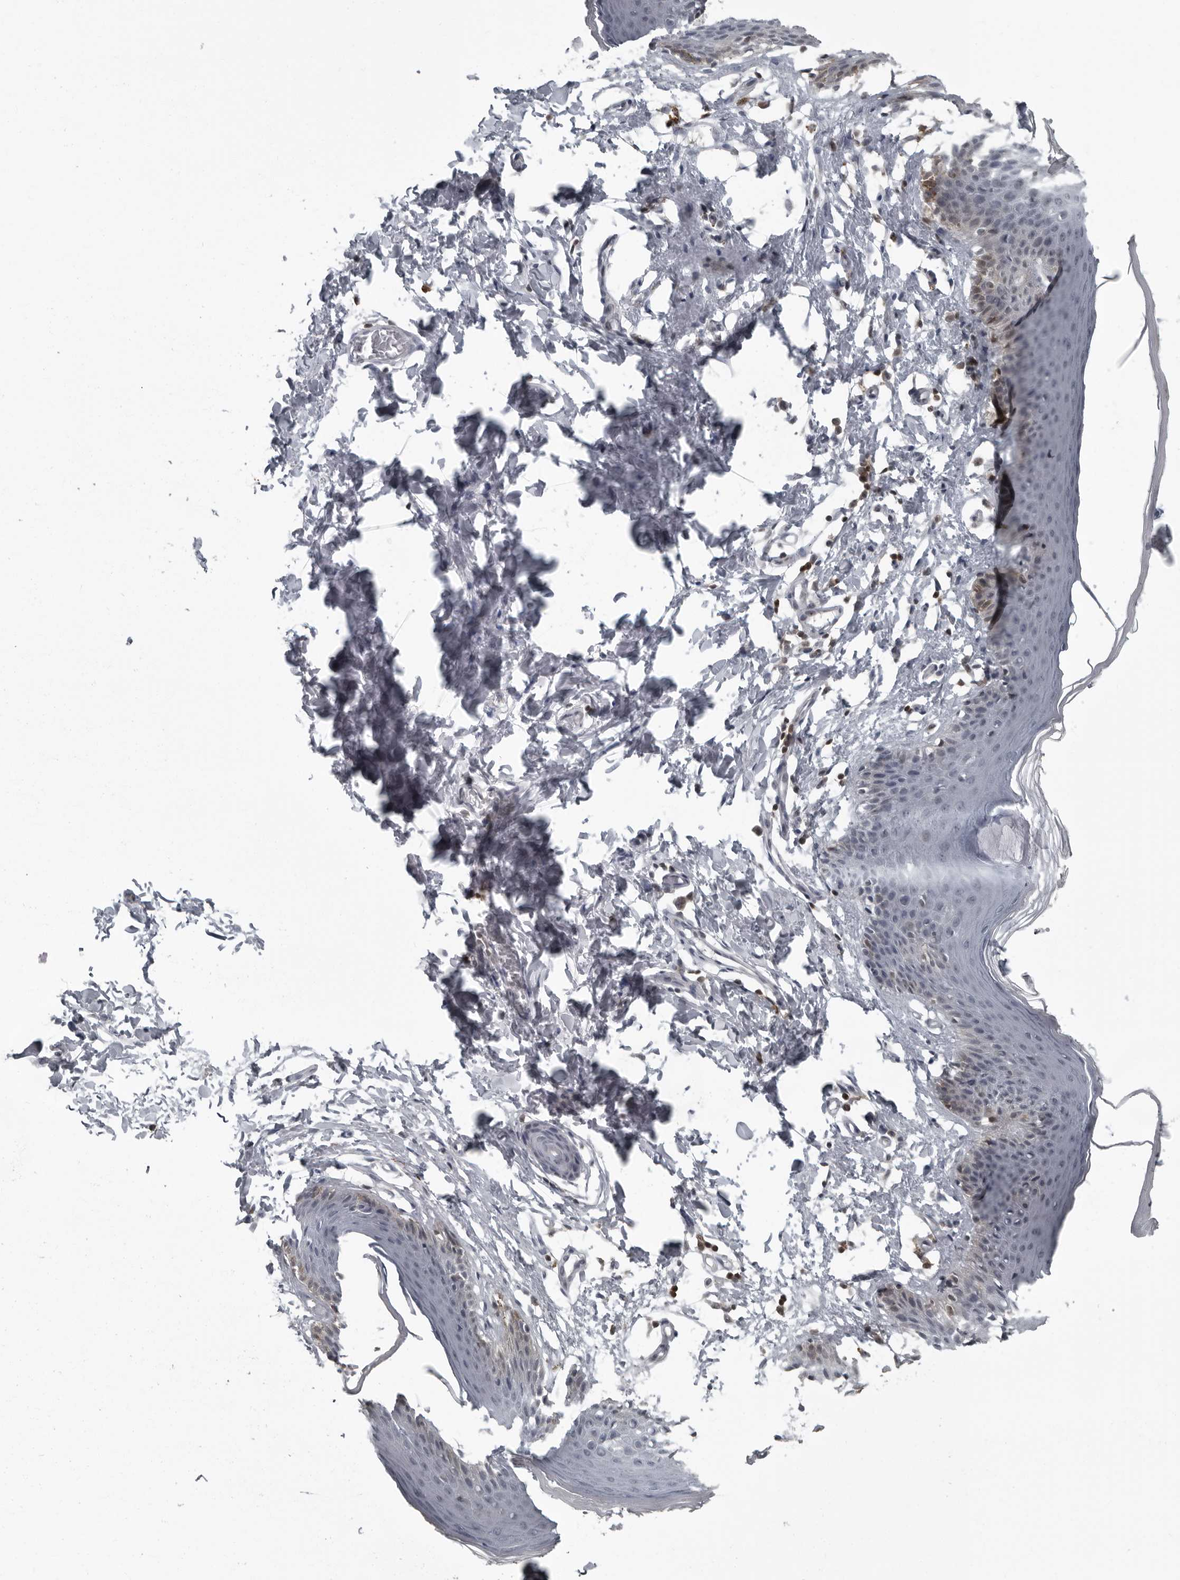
{"staining": {"intensity": "weak", "quantity": "<25%", "location": "cytoplasmic/membranous"}, "tissue": "skin", "cell_type": "Epidermal cells", "image_type": "normal", "snomed": [{"axis": "morphology", "description": "Normal tissue, NOS"}, {"axis": "topography", "description": "Vulva"}], "caption": "Immunohistochemical staining of normal human skin shows no significant positivity in epidermal cells. (Brightfield microscopy of DAB (3,3'-diaminobenzidine) IHC at high magnification).", "gene": "RTCA", "patient": {"sex": "female", "age": 66}}